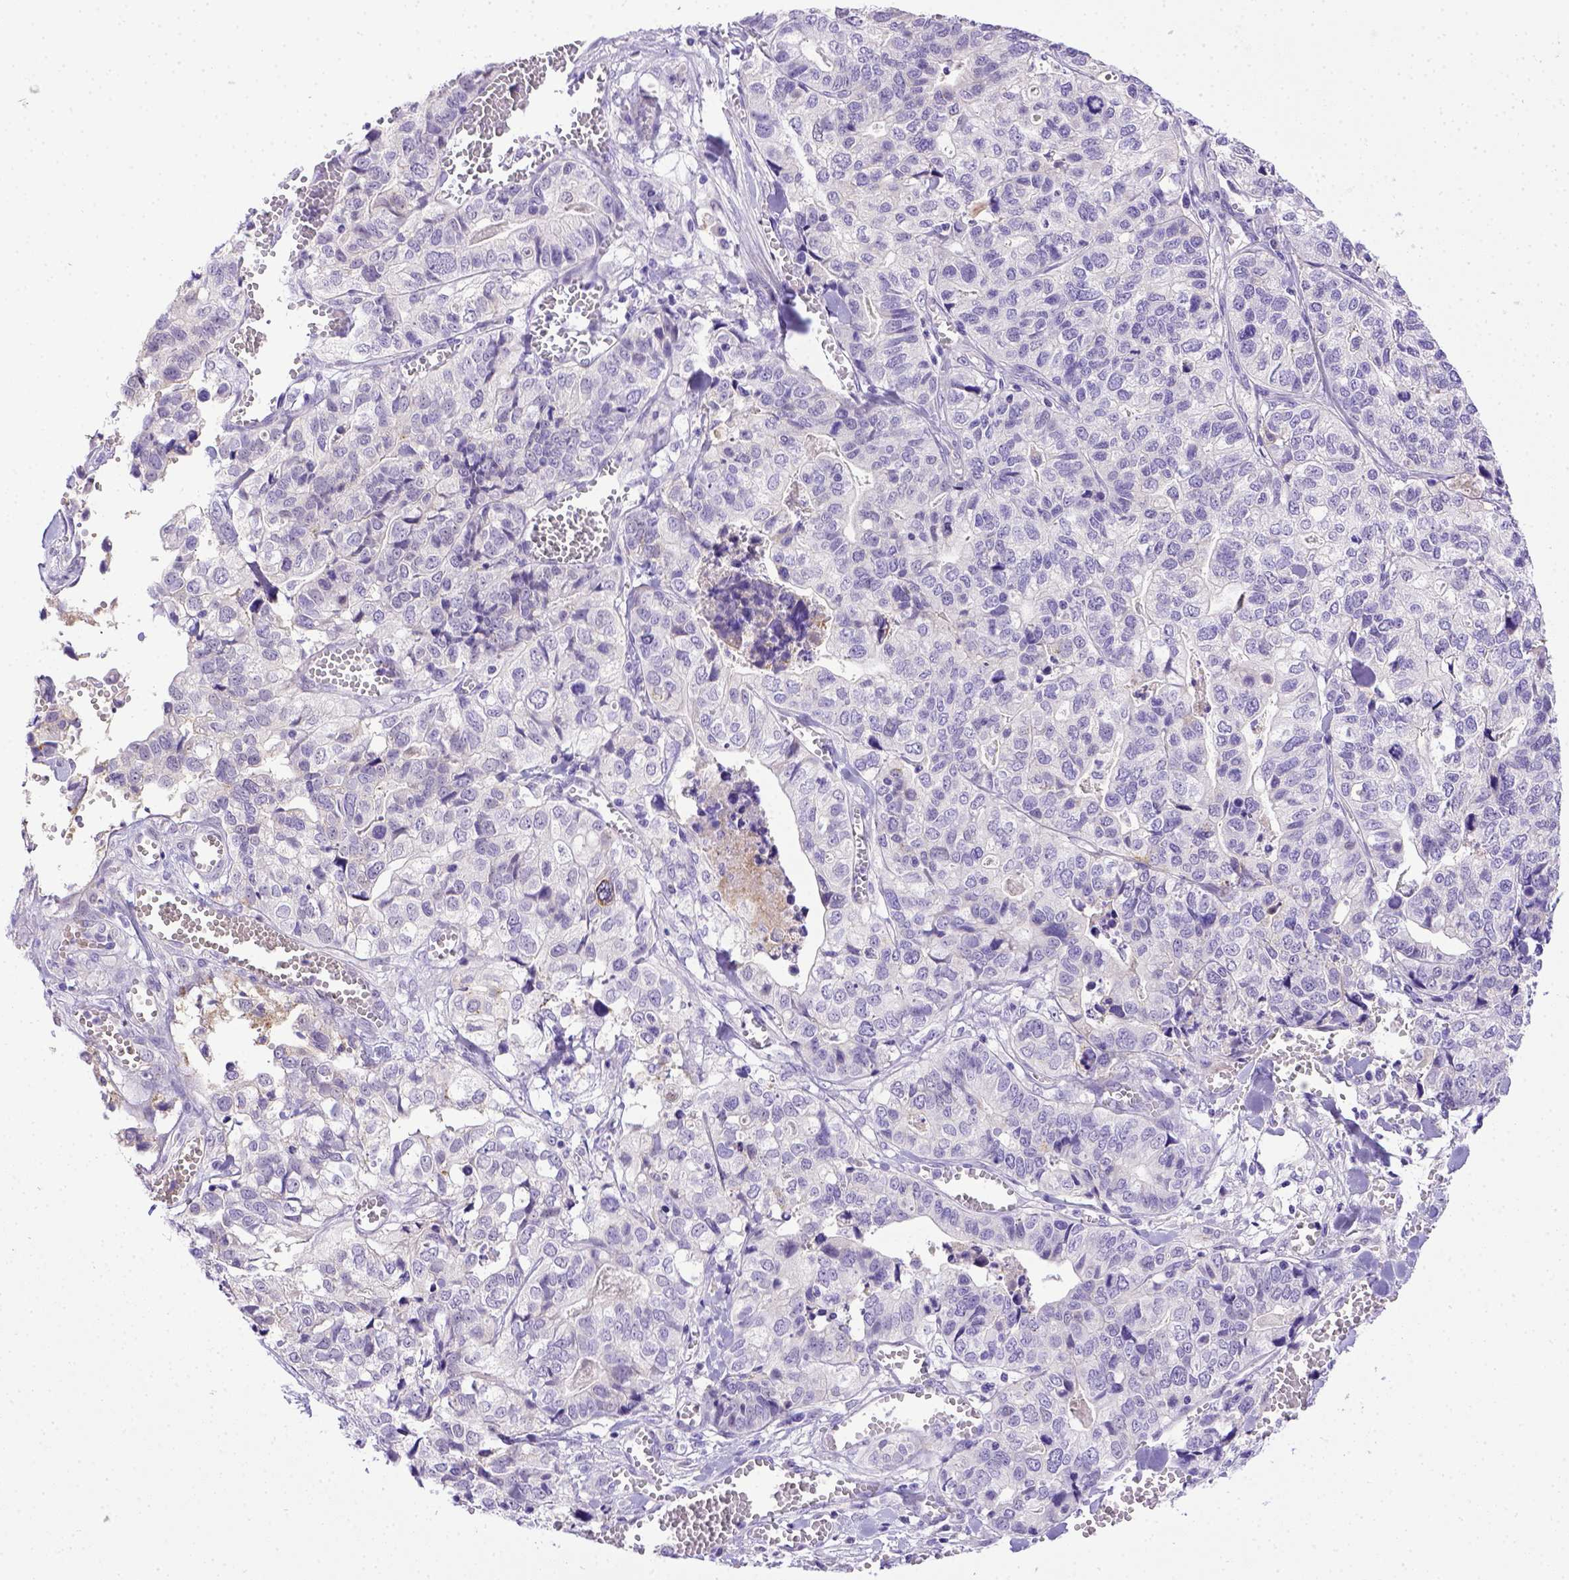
{"staining": {"intensity": "negative", "quantity": "none", "location": "none"}, "tissue": "stomach cancer", "cell_type": "Tumor cells", "image_type": "cancer", "snomed": [{"axis": "morphology", "description": "Adenocarcinoma, NOS"}, {"axis": "topography", "description": "Stomach, upper"}], "caption": "This is an immunohistochemistry image of human stomach cancer (adenocarcinoma). There is no positivity in tumor cells.", "gene": "BTN1A1", "patient": {"sex": "female", "age": 67}}